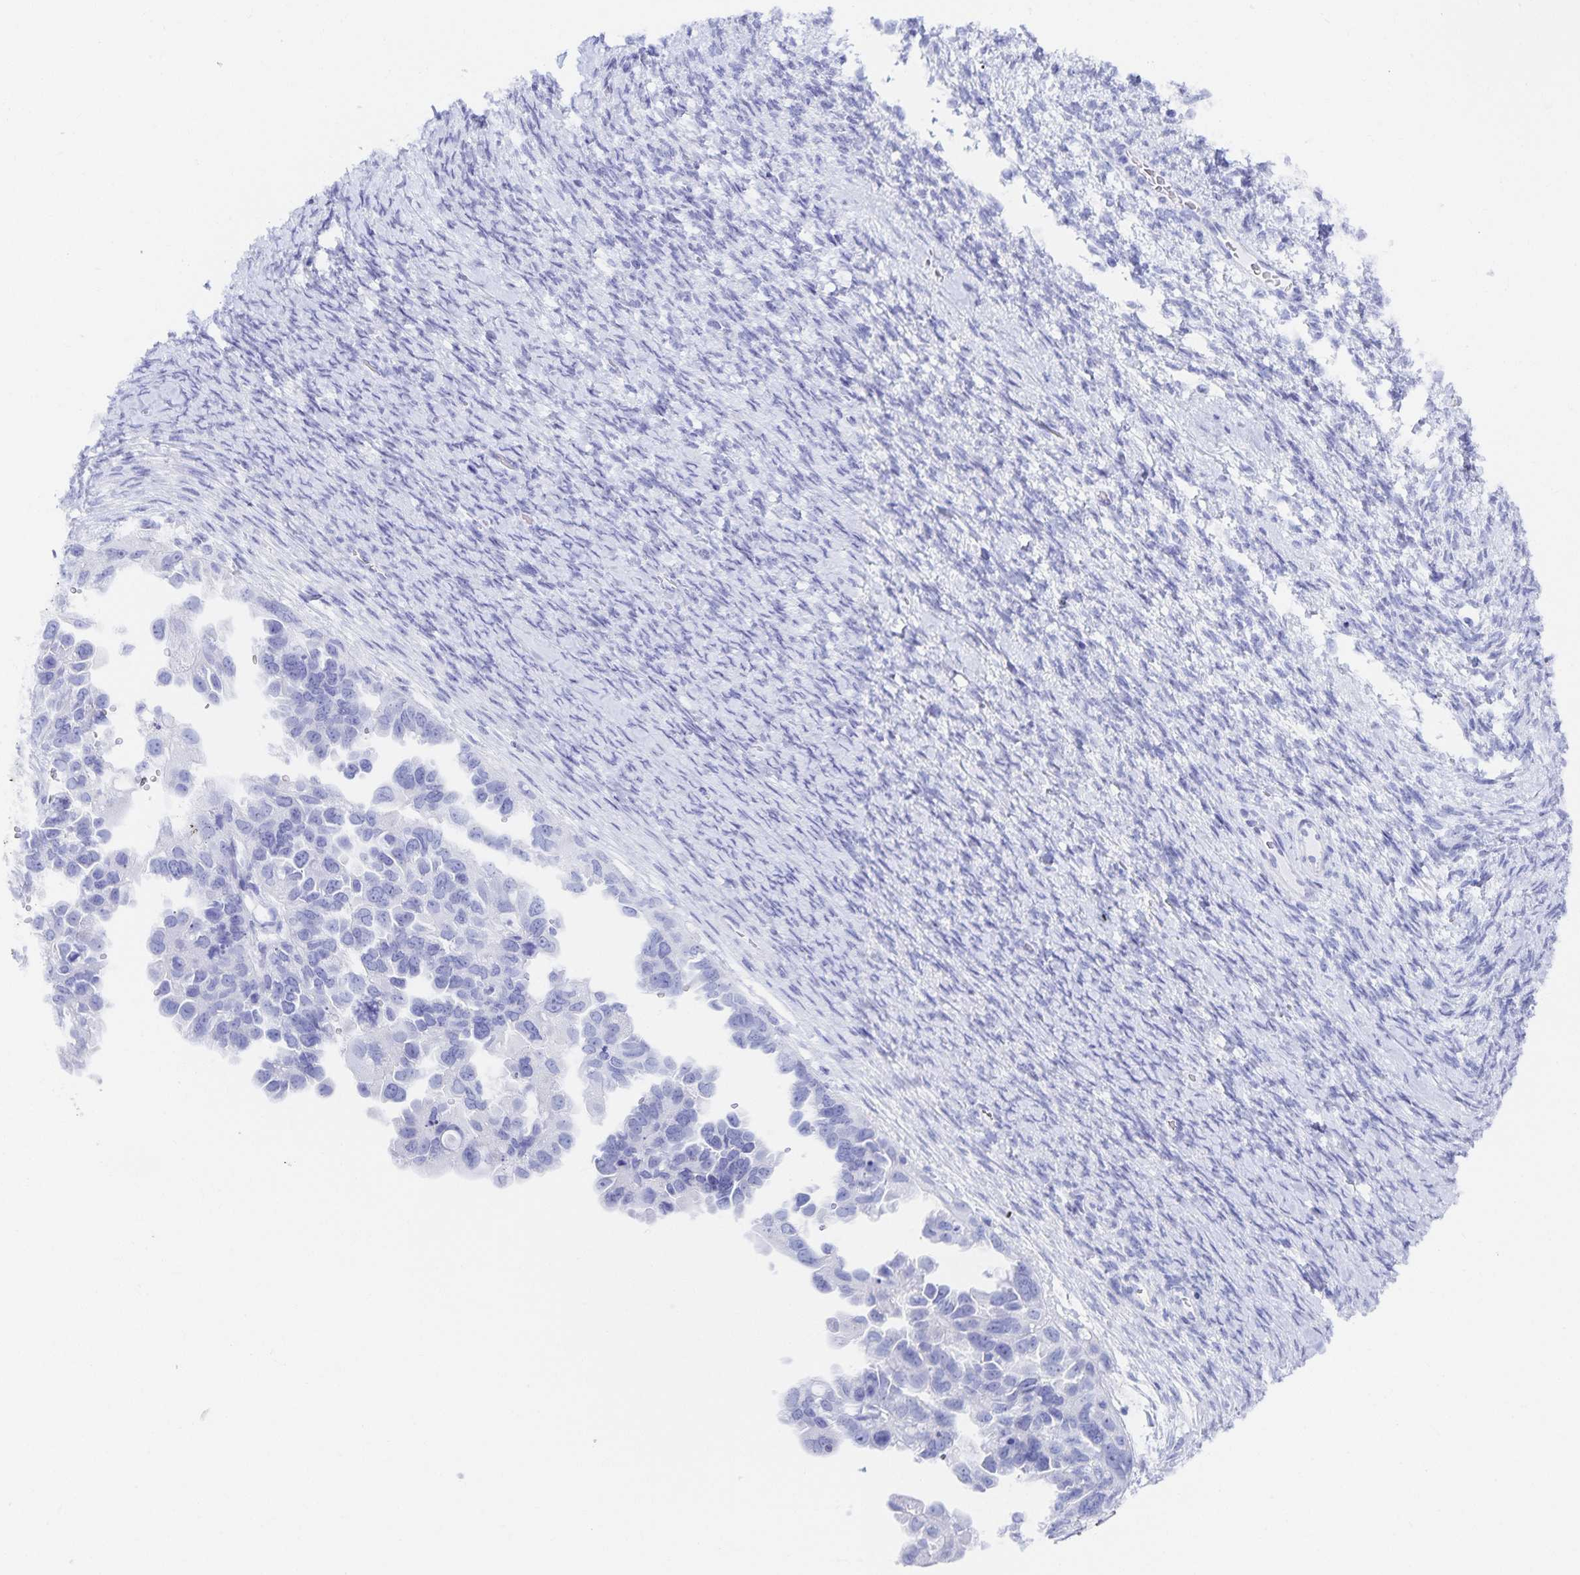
{"staining": {"intensity": "negative", "quantity": "none", "location": "none"}, "tissue": "ovarian cancer", "cell_type": "Tumor cells", "image_type": "cancer", "snomed": [{"axis": "morphology", "description": "Cystadenocarcinoma, serous, NOS"}, {"axis": "topography", "description": "Ovary"}], "caption": "Immunohistochemical staining of human ovarian cancer (serous cystadenocarcinoma) shows no significant expression in tumor cells. (Stains: DAB IHC with hematoxylin counter stain, Microscopy: brightfield microscopy at high magnification).", "gene": "SNTN", "patient": {"sex": "female", "age": 53}}